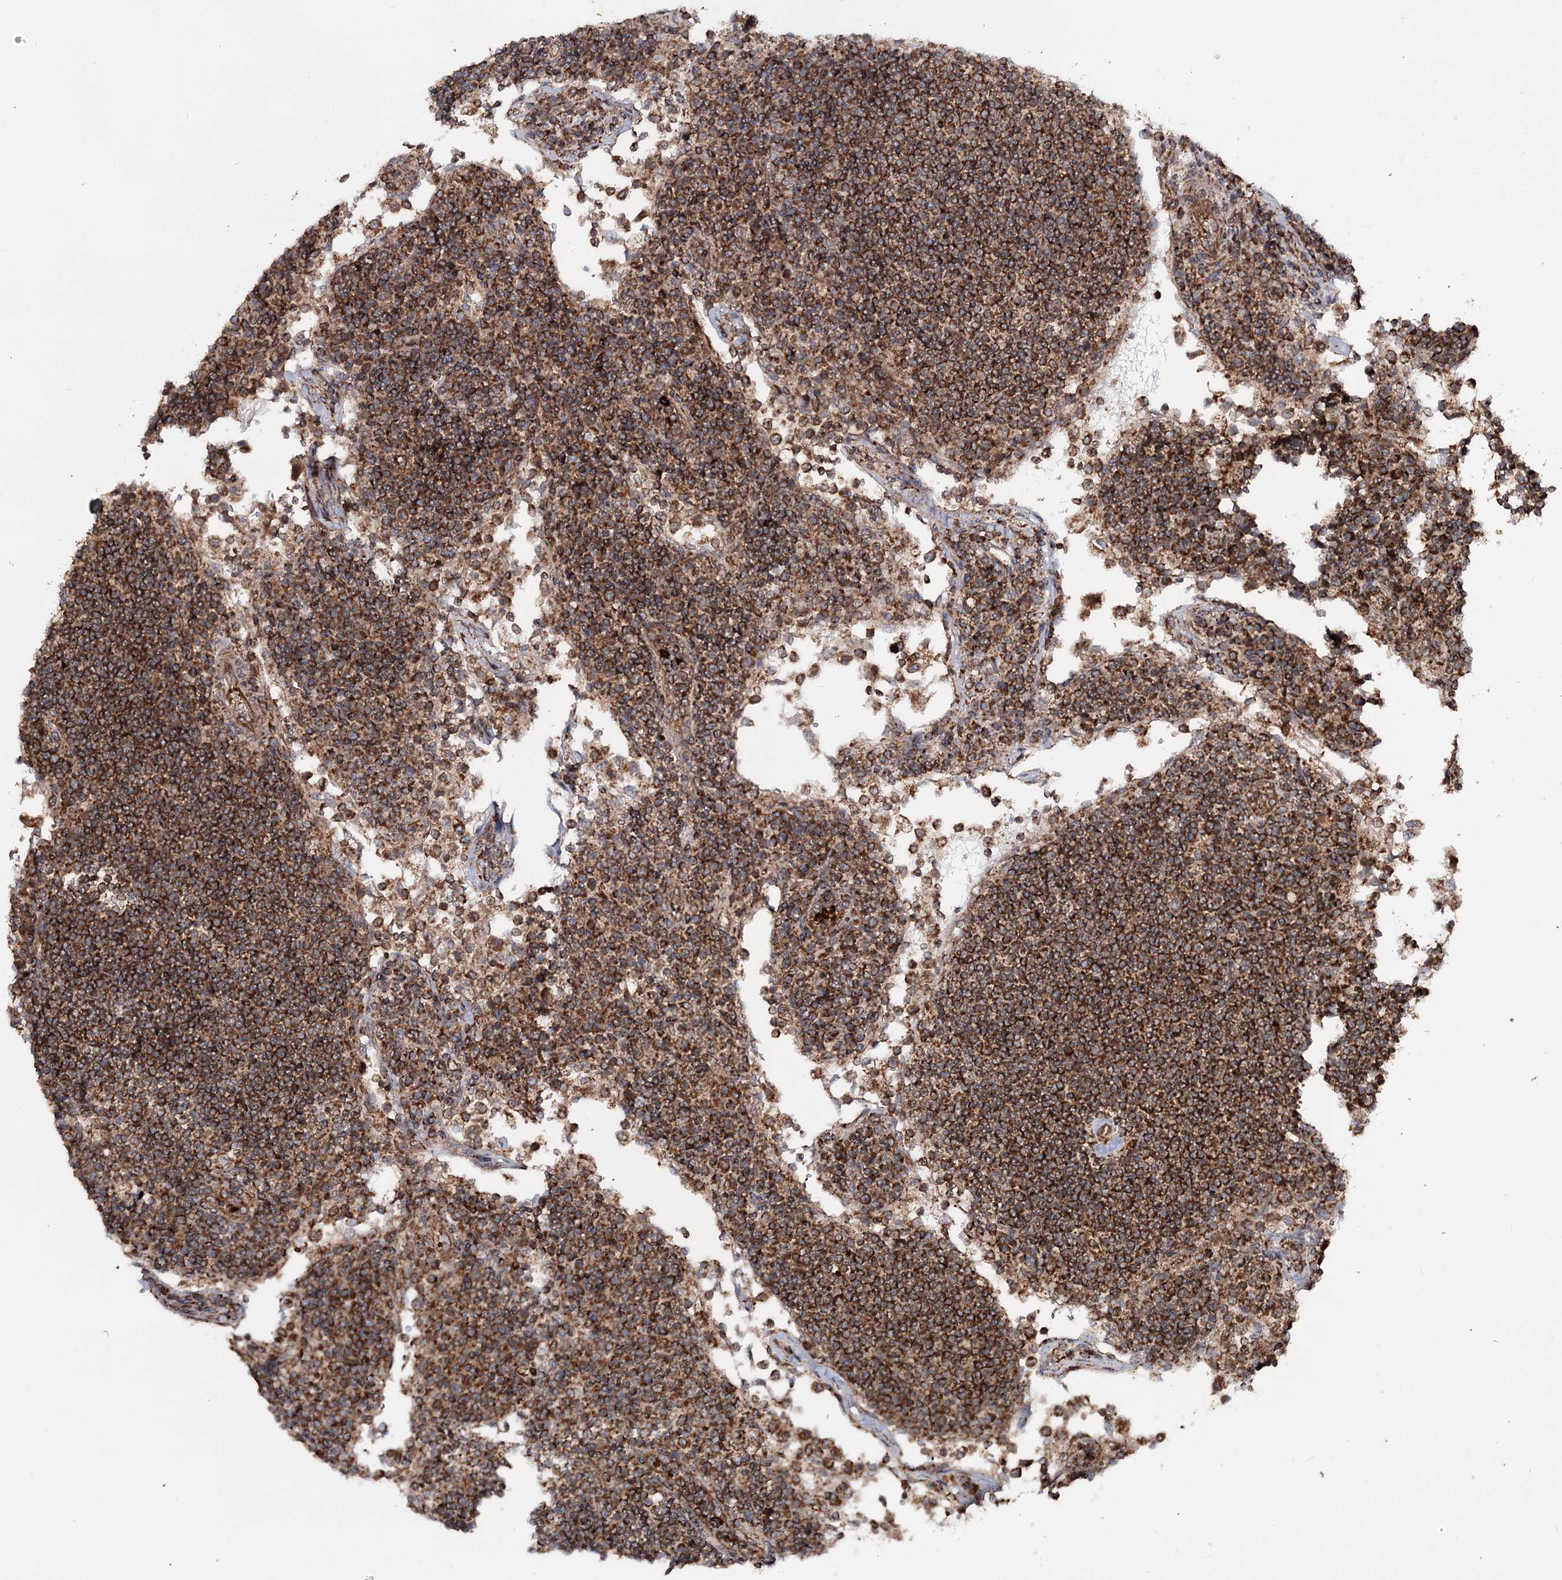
{"staining": {"intensity": "moderate", "quantity": ">75%", "location": "cytoplasmic/membranous"}, "tissue": "lymph node", "cell_type": "Germinal center cells", "image_type": "normal", "snomed": [{"axis": "morphology", "description": "Normal tissue, NOS"}, {"axis": "topography", "description": "Lymph node"}], "caption": "A photomicrograph showing moderate cytoplasmic/membranous staining in about >75% of germinal center cells in unremarkable lymph node, as visualized by brown immunohistochemical staining.", "gene": "FGFR1OP2", "patient": {"sex": "female", "age": 53}}